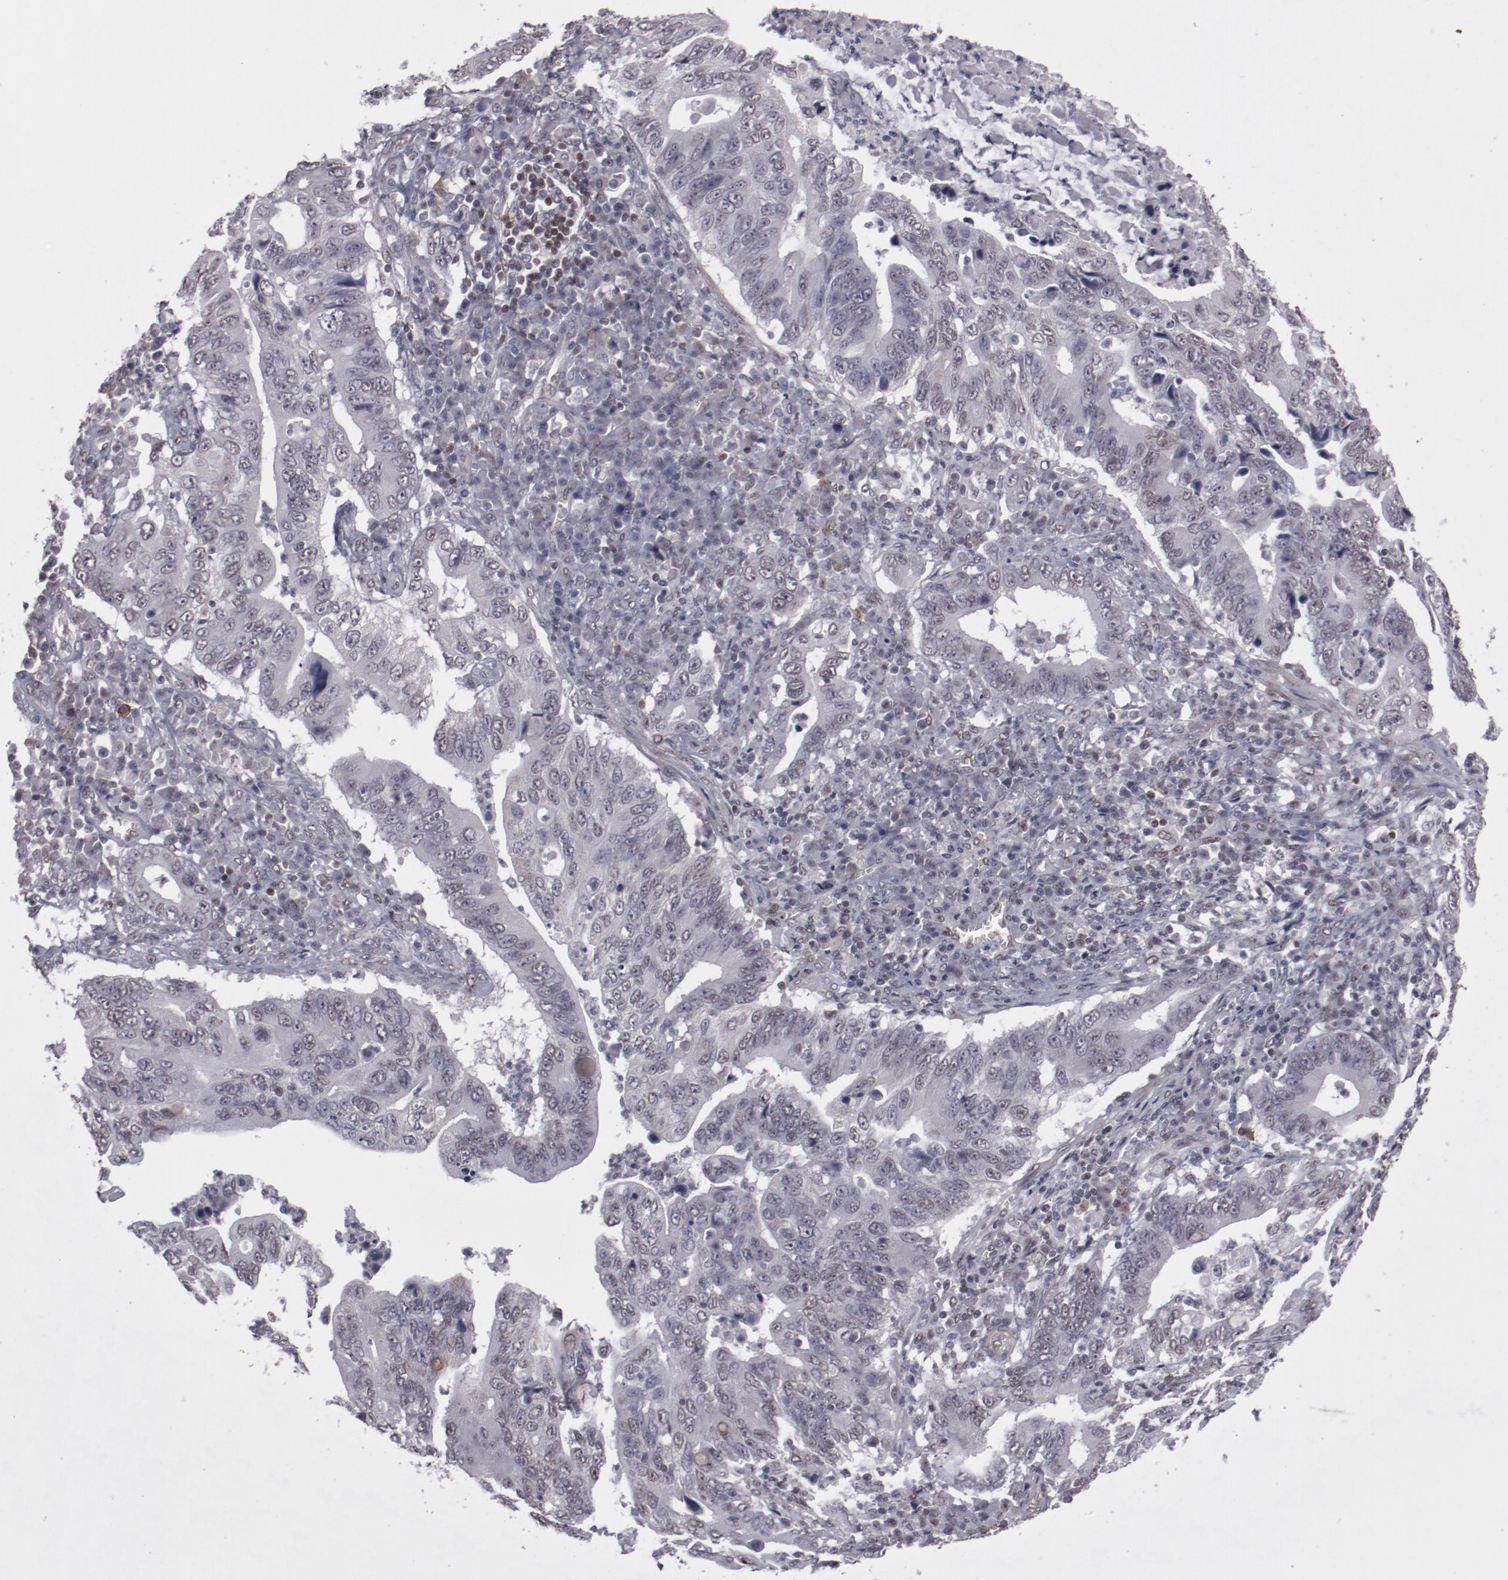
{"staining": {"intensity": "negative", "quantity": "none", "location": "none"}, "tissue": "stomach cancer", "cell_type": "Tumor cells", "image_type": "cancer", "snomed": [{"axis": "morphology", "description": "Adenocarcinoma, NOS"}, {"axis": "topography", "description": "Stomach, upper"}], "caption": "This photomicrograph is of stomach cancer stained with immunohistochemistry (IHC) to label a protein in brown with the nuclei are counter-stained blue. There is no expression in tumor cells. (DAB (3,3'-diaminobenzidine) immunohistochemistry with hematoxylin counter stain).", "gene": "LEF1", "patient": {"sex": "male", "age": 63}}